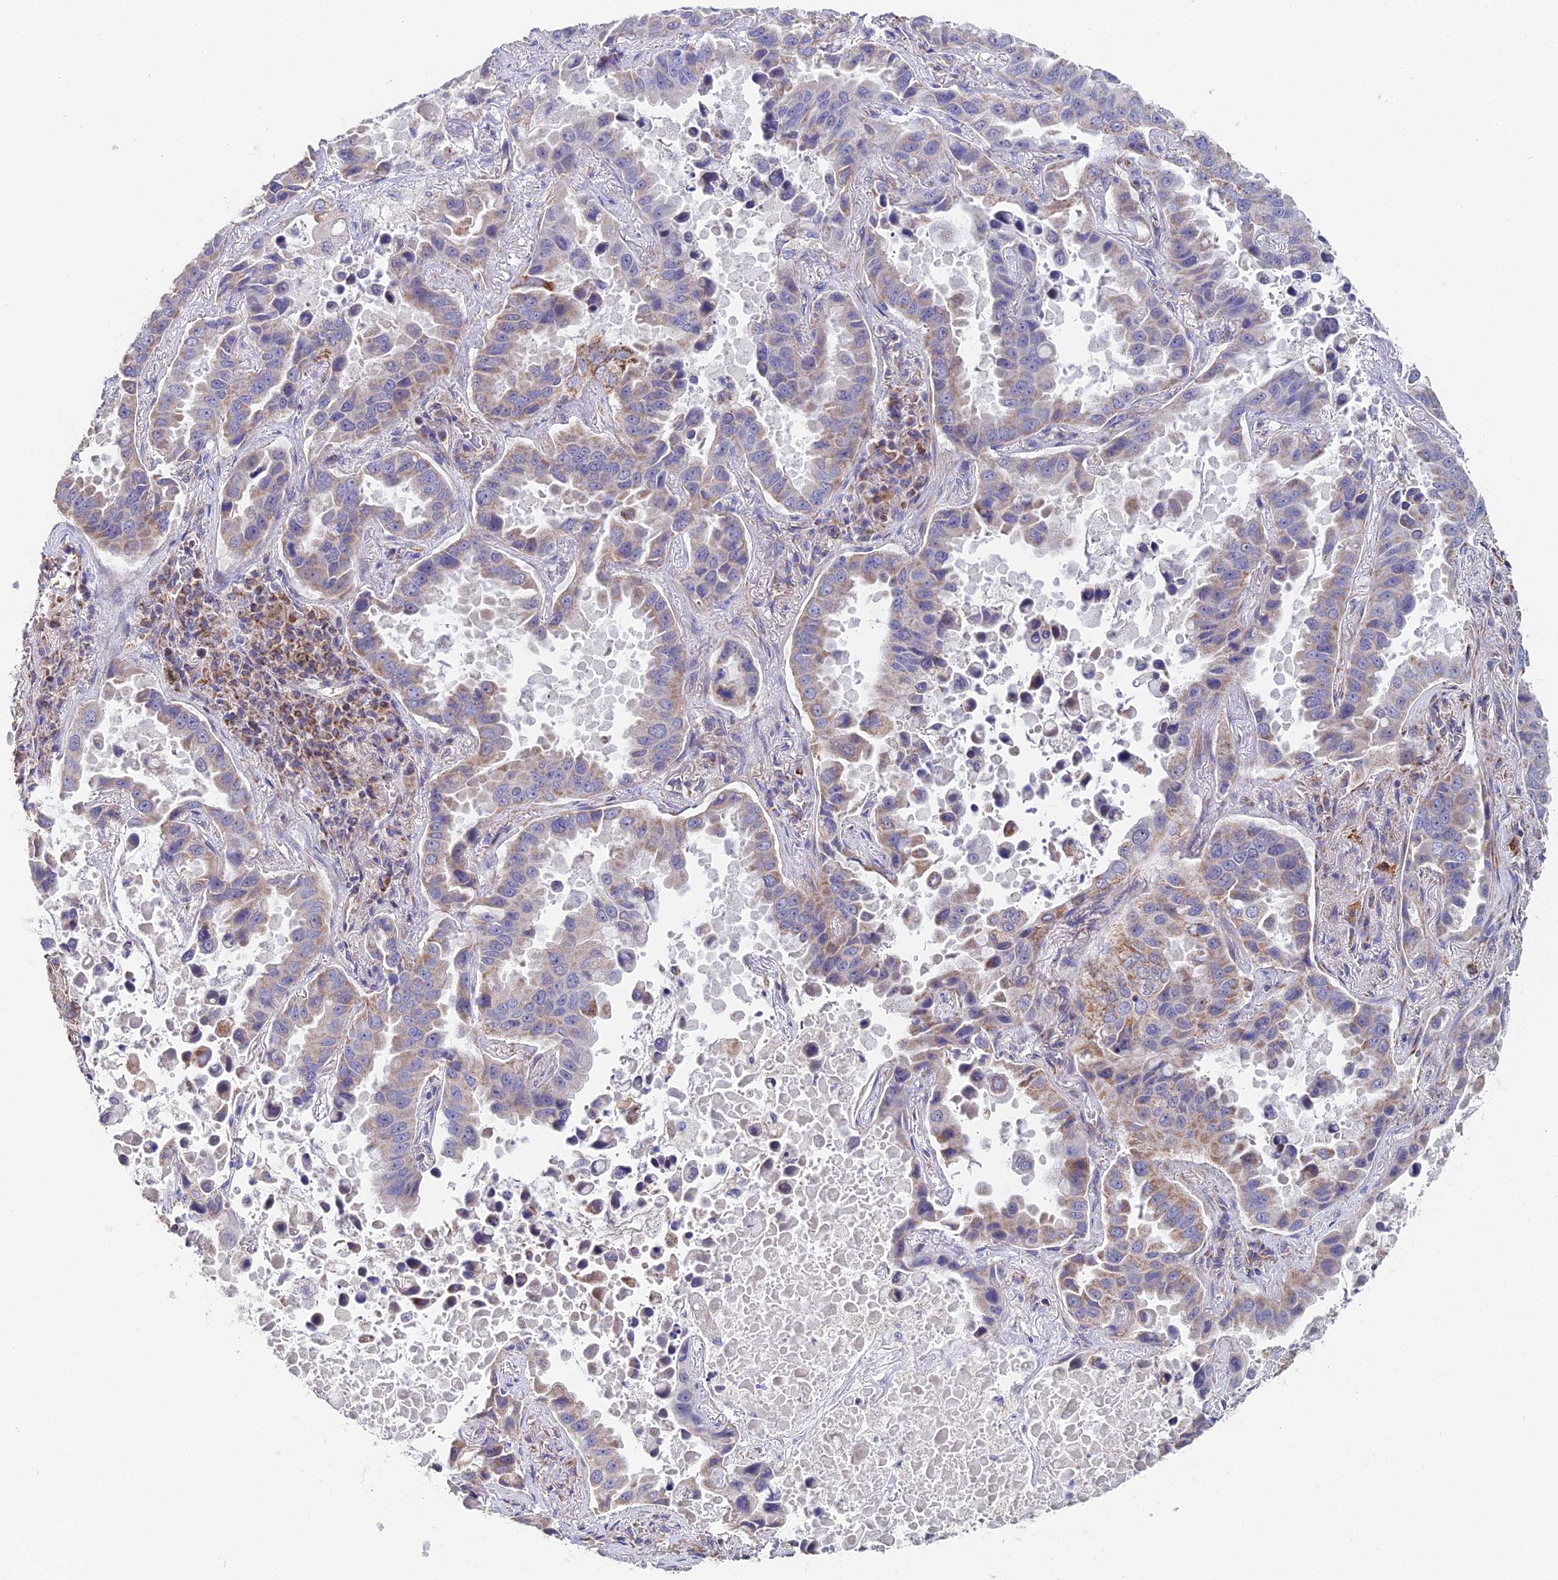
{"staining": {"intensity": "moderate", "quantity": "<25%", "location": "cytoplasmic/membranous"}, "tissue": "lung cancer", "cell_type": "Tumor cells", "image_type": "cancer", "snomed": [{"axis": "morphology", "description": "Adenocarcinoma, NOS"}, {"axis": "topography", "description": "Lung"}], "caption": "Immunohistochemical staining of lung cancer exhibits moderate cytoplasmic/membranous protein expression in about <25% of tumor cells. (DAB IHC with brightfield microscopy, high magnification).", "gene": "ECSIT", "patient": {"sex": "male", "age": 64}}